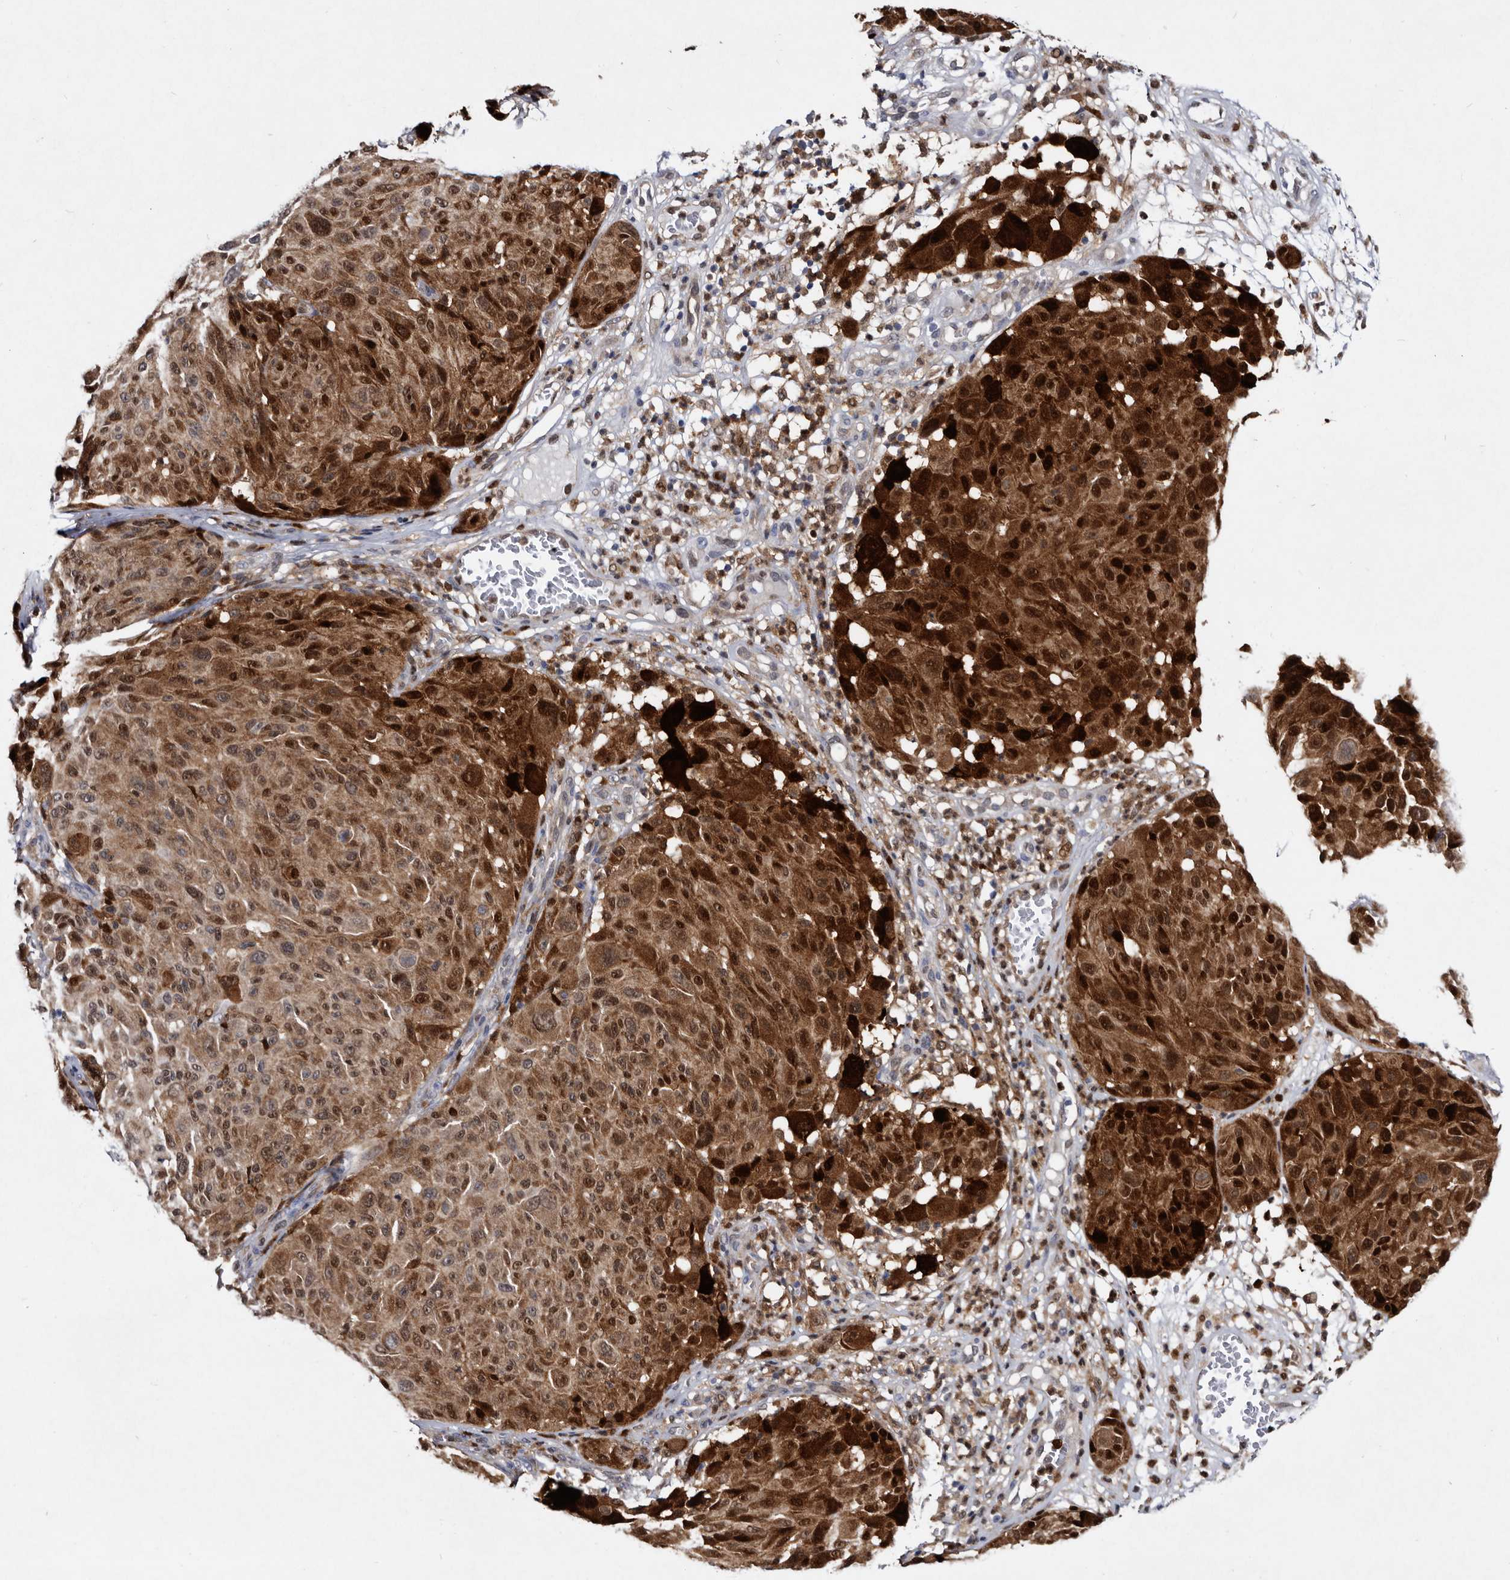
{"staining": {"intensity": "moderate", "quantity": "25%-75%", "location": "cytoplasmic/membranous,nuclear"}, "tissue": "melanoma", "cell_type": "Tumor cells", "image_type": "cancer", "snomed": [{"axis": "morphology", "description": "Malignant melanoma, NOS"}, {"axis": "topography", "description": "Skin"}], "caption": "Moderate cytoplasmic/membranous and nuclear expression for a protein is seen in approximately 25%-75% of tumor cells of malignant melanoma using immunohistochemistry (IHC).", "gene": "SERPINB8", "patient": {"sex": "male", "age": 83}}